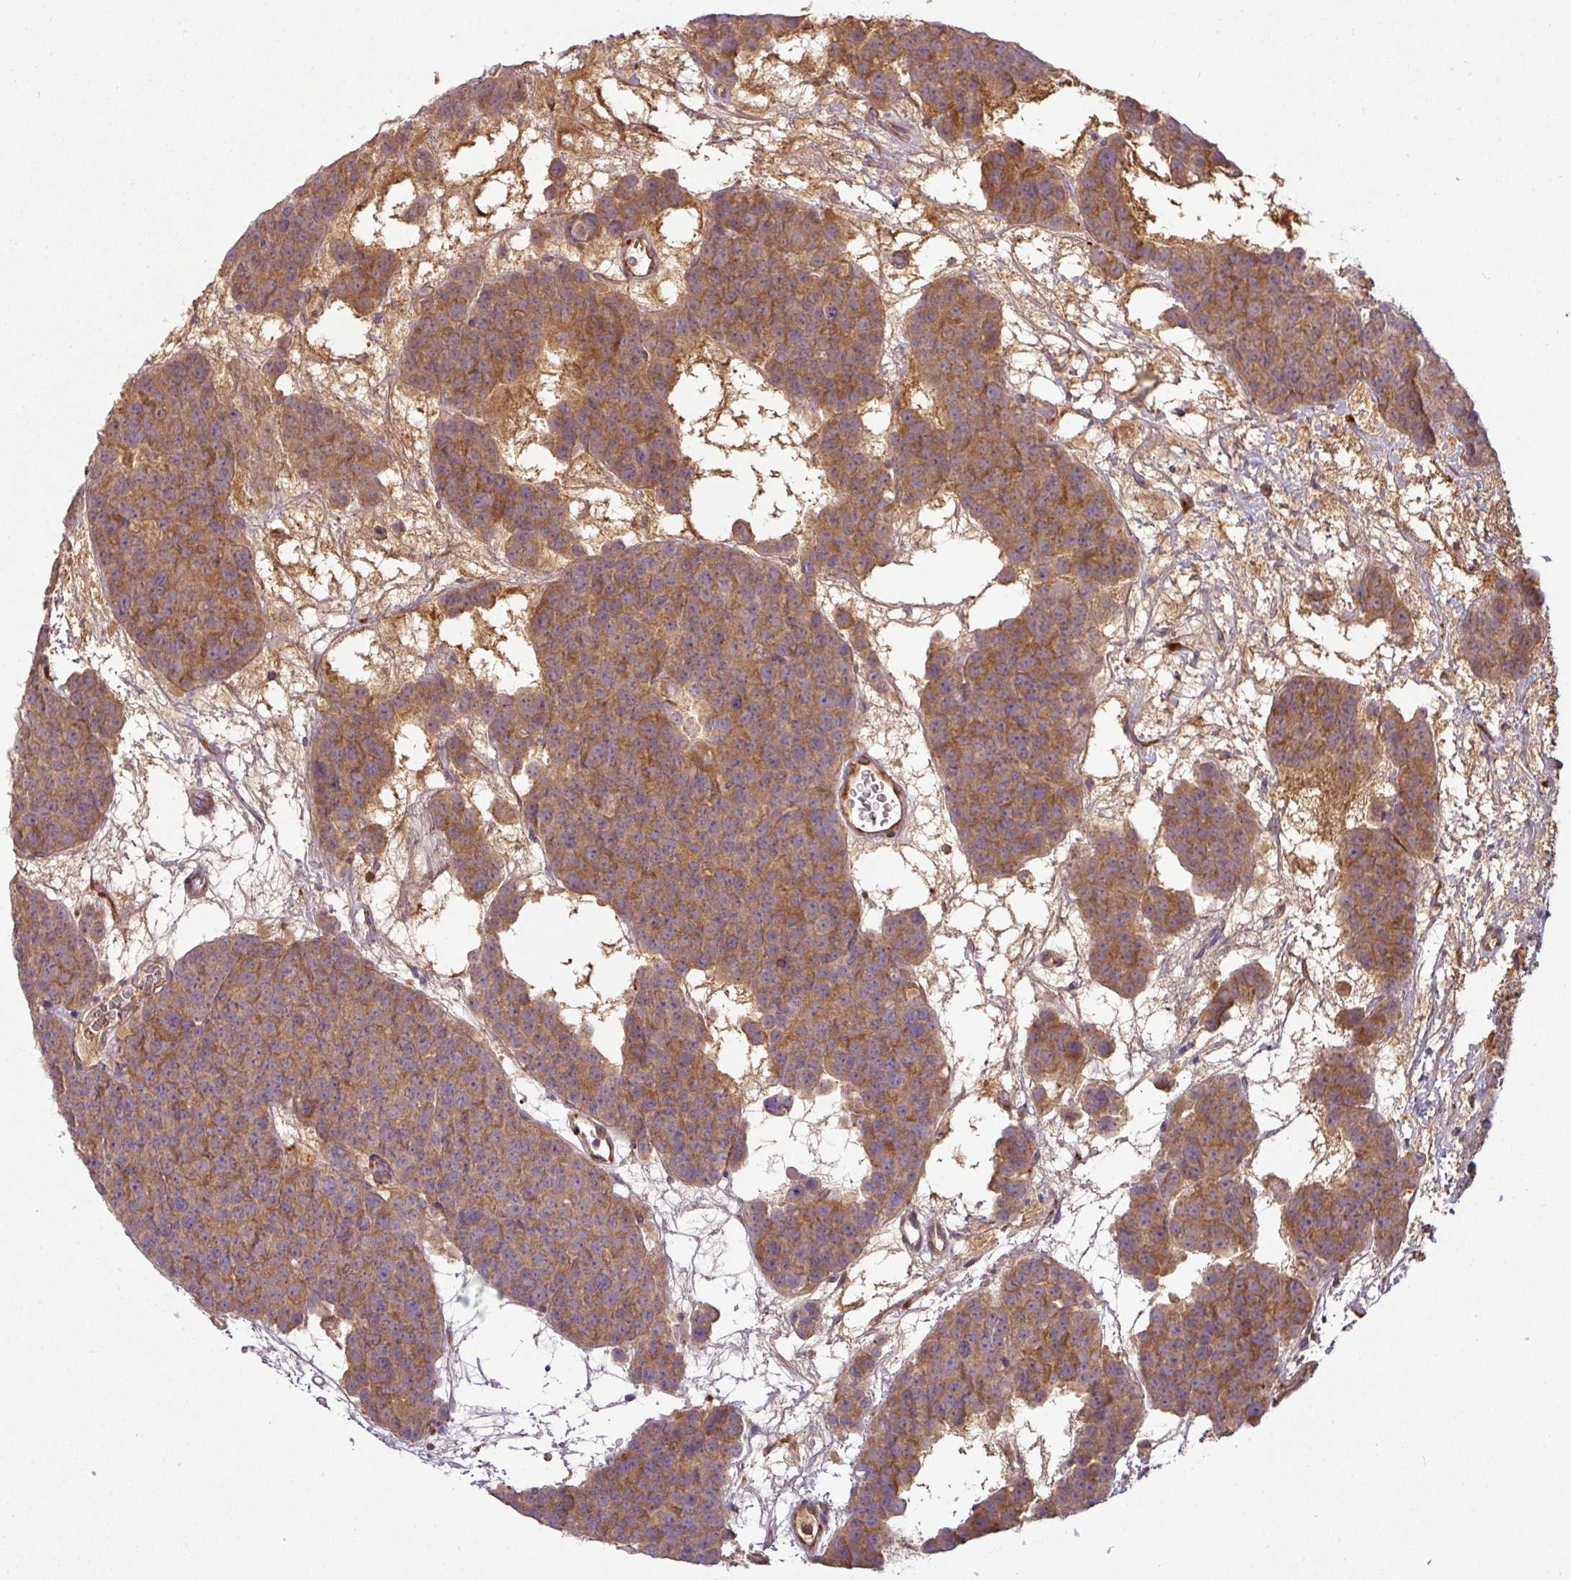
{"staining": {"intensity": "moderate", "quantity": ">75%", "location": "cytoplasmic/membranous"}, "tissue": "testis cancer", "cell_type": "Tumor cells", "image_type": "cancer", "snomed": [{"axis": "morphology", "description": "Seminoma, NOS"}, {"axis": "topography", "description": "Testis"}], "caption": "Immunohistochemistry of testis cancer displays medium levels of moderate cytoplasmic/membranous positivity in about >75% of tumor cells.", "gene": "GALP", "patient": {"sex": "male", "age": 71}}